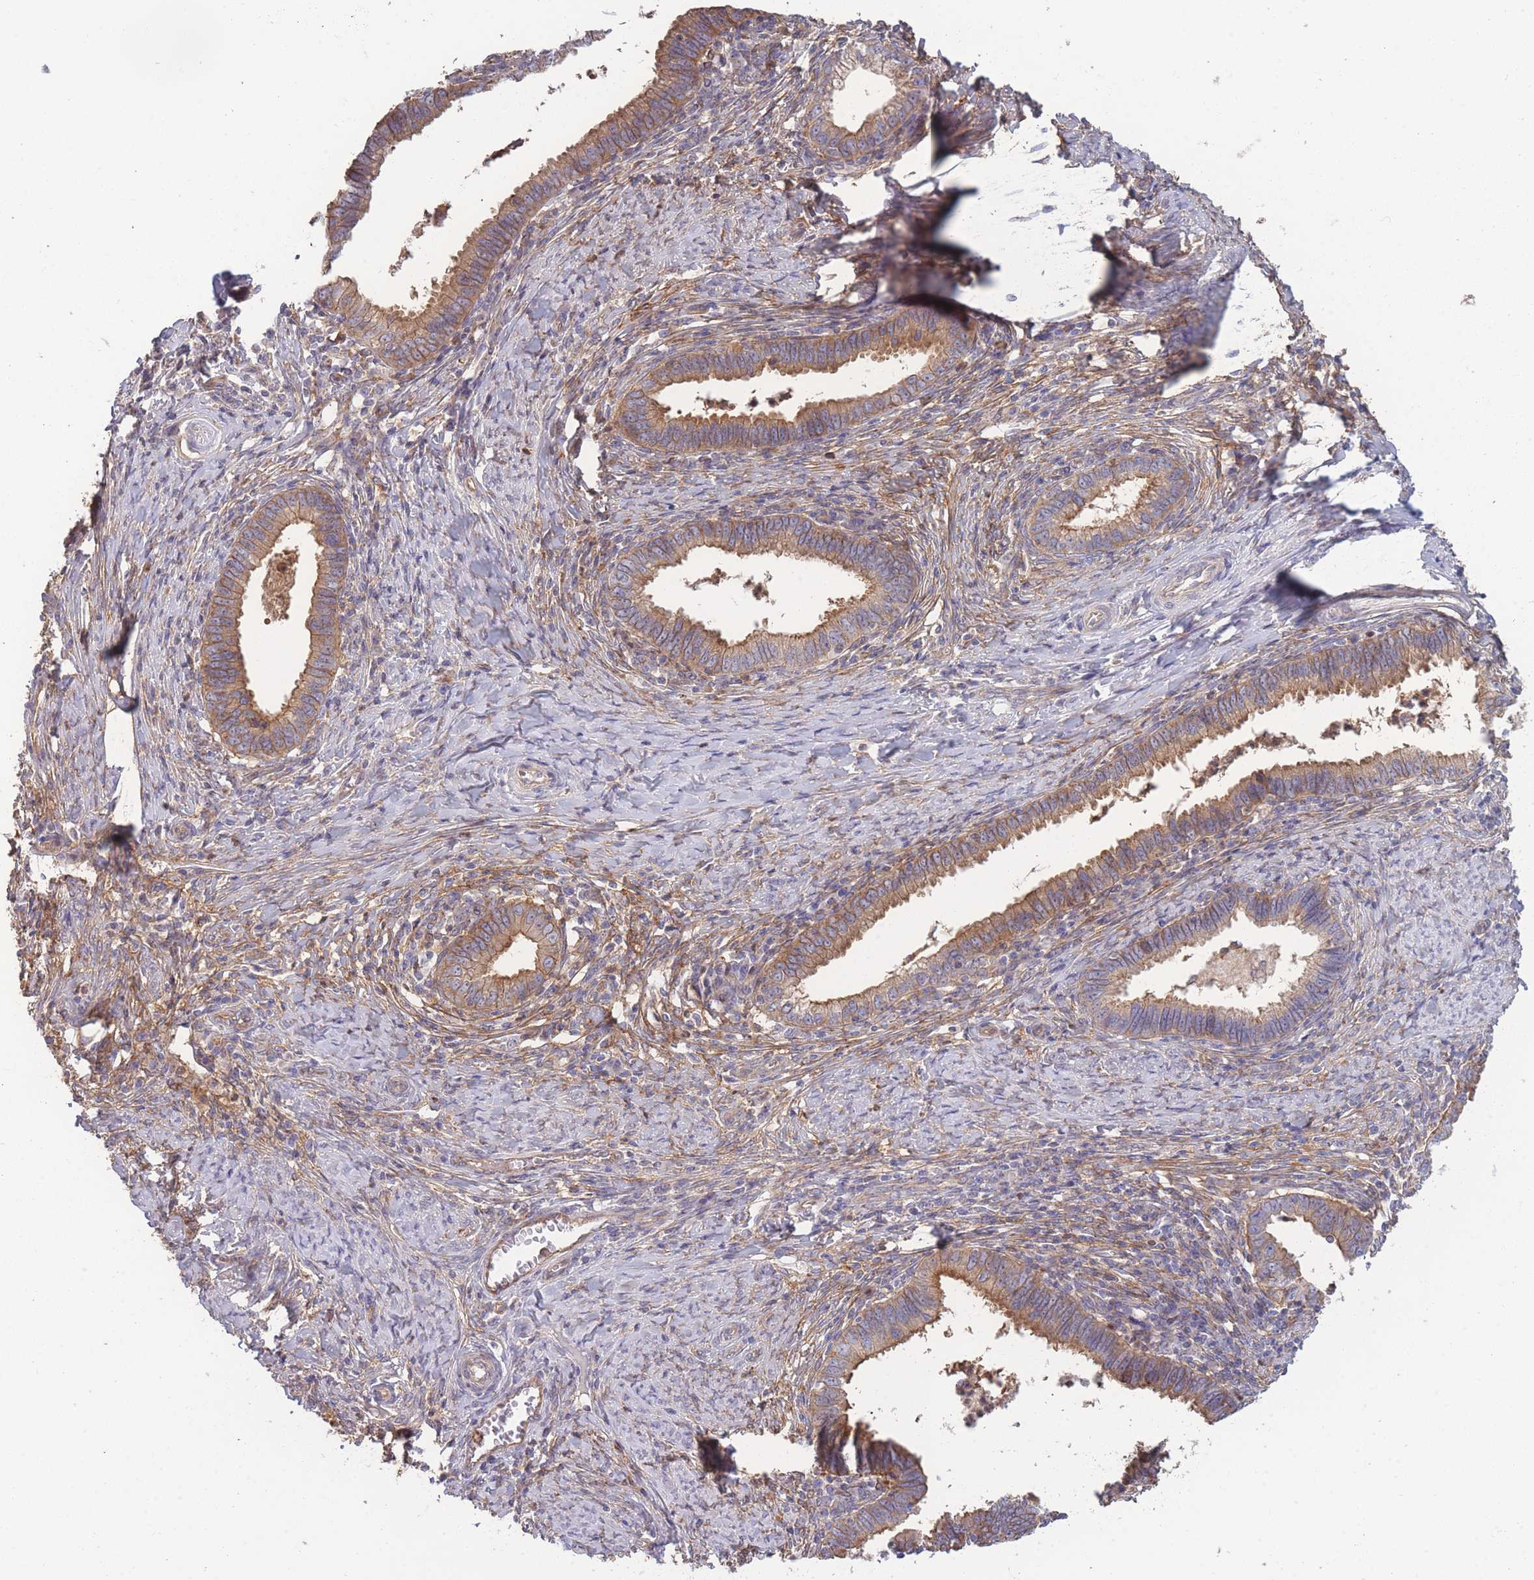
{"staining": {"intensity": "moderate", "quantity": ">75%", "location": "cytoplasmic/membranous"}, "tissue": "cervical cancer", "cell_type": "Tumor cells", "image_type": "cancer", "snomed": [{"axis": "morphology", "description": "Adenocarcinoma, NOS"}, {"axis": "topography", "description": "Cervix"}], "caption": "Tumor cells demonstrate moderate cytoplasmic/membranous positivity in approximately >75% of cells in cervical cancer.", "gene": "STEAP3", "patient": {"sex": "female", "age": 36}}